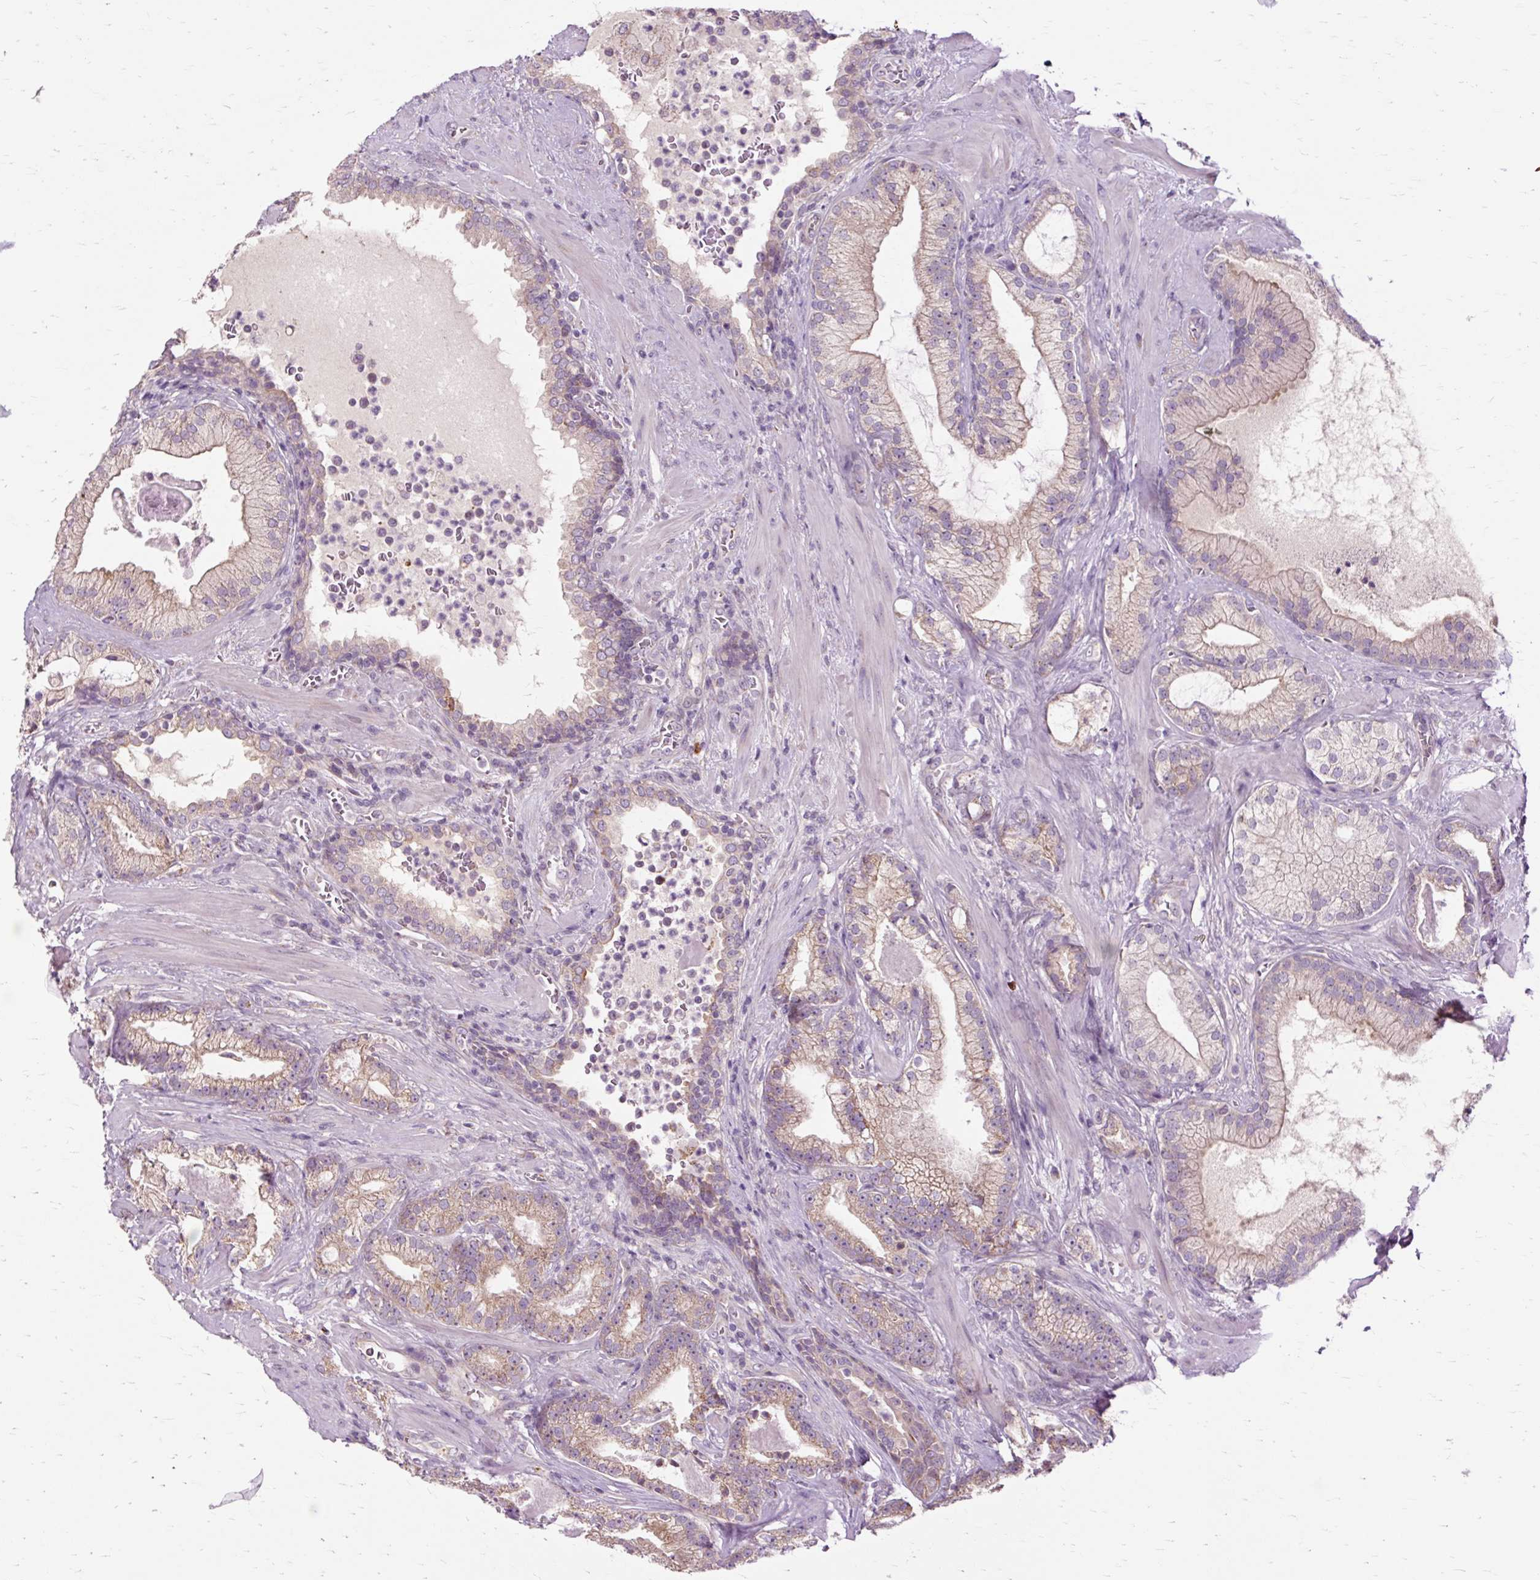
{"staining": {"intensity": "moderate", "quantity": ">75%", "location": "cytoplasmic/membranous"}, "tissue": "prostate cancer", "cell_type": "Tumor cells", "image_type": "cancer", "snomed": [{"axis": "morphology", "description": "Adenocarcinoma, High grade"}, {"axis": "topography", "description": "Prostate"}], "caption": "Protein analysis of prostate cancer tissue reveals moderate cytoplasmic/membranous expression in approximately >75% of tumor cells.", "gene": "PDZD2", "patient": {"sex": "male", "age": 68}}